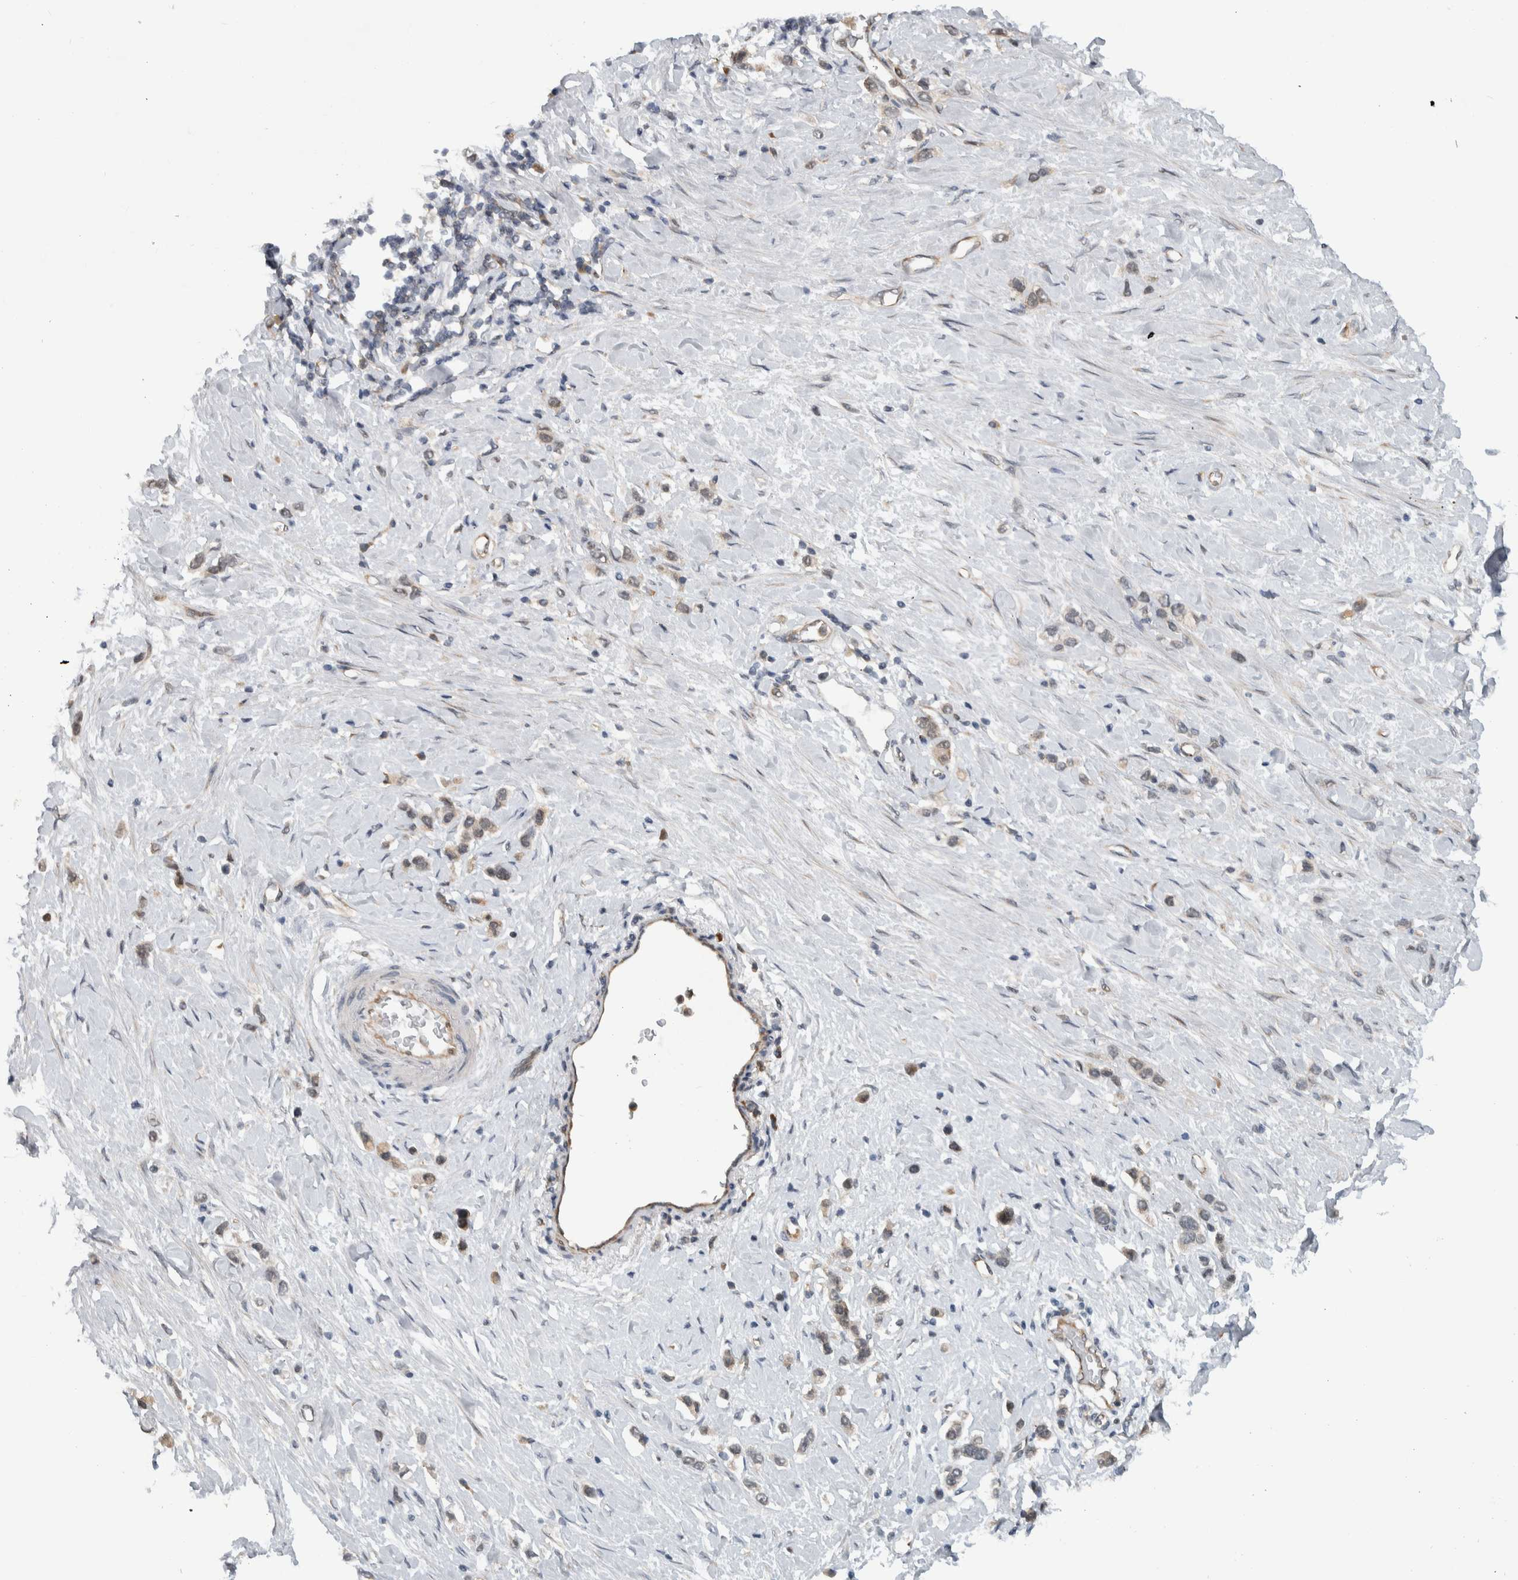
{"staining": {"intensity": "weak", "quantity": "25%-75%", "location": "cytoplasmic/membranous"}, "tissue": "stomach cancer", "cell_type": "Tumor cells", "image_type": "cancer", "snomed": [{"axis": "morphology", "description": "Adenocarcinoma, NOS"}, {"axis": "topography", "description": "Stomach"}], "caption": "This photomicrograph displays immunohistochemistry (IHC) staining of stomach cancer, with low weak cytoplasmic/membranous expression in about 25%-75% of tumor cells.", "gene": "CCDC43", "patient": {"sex": "female", "age": 65}}